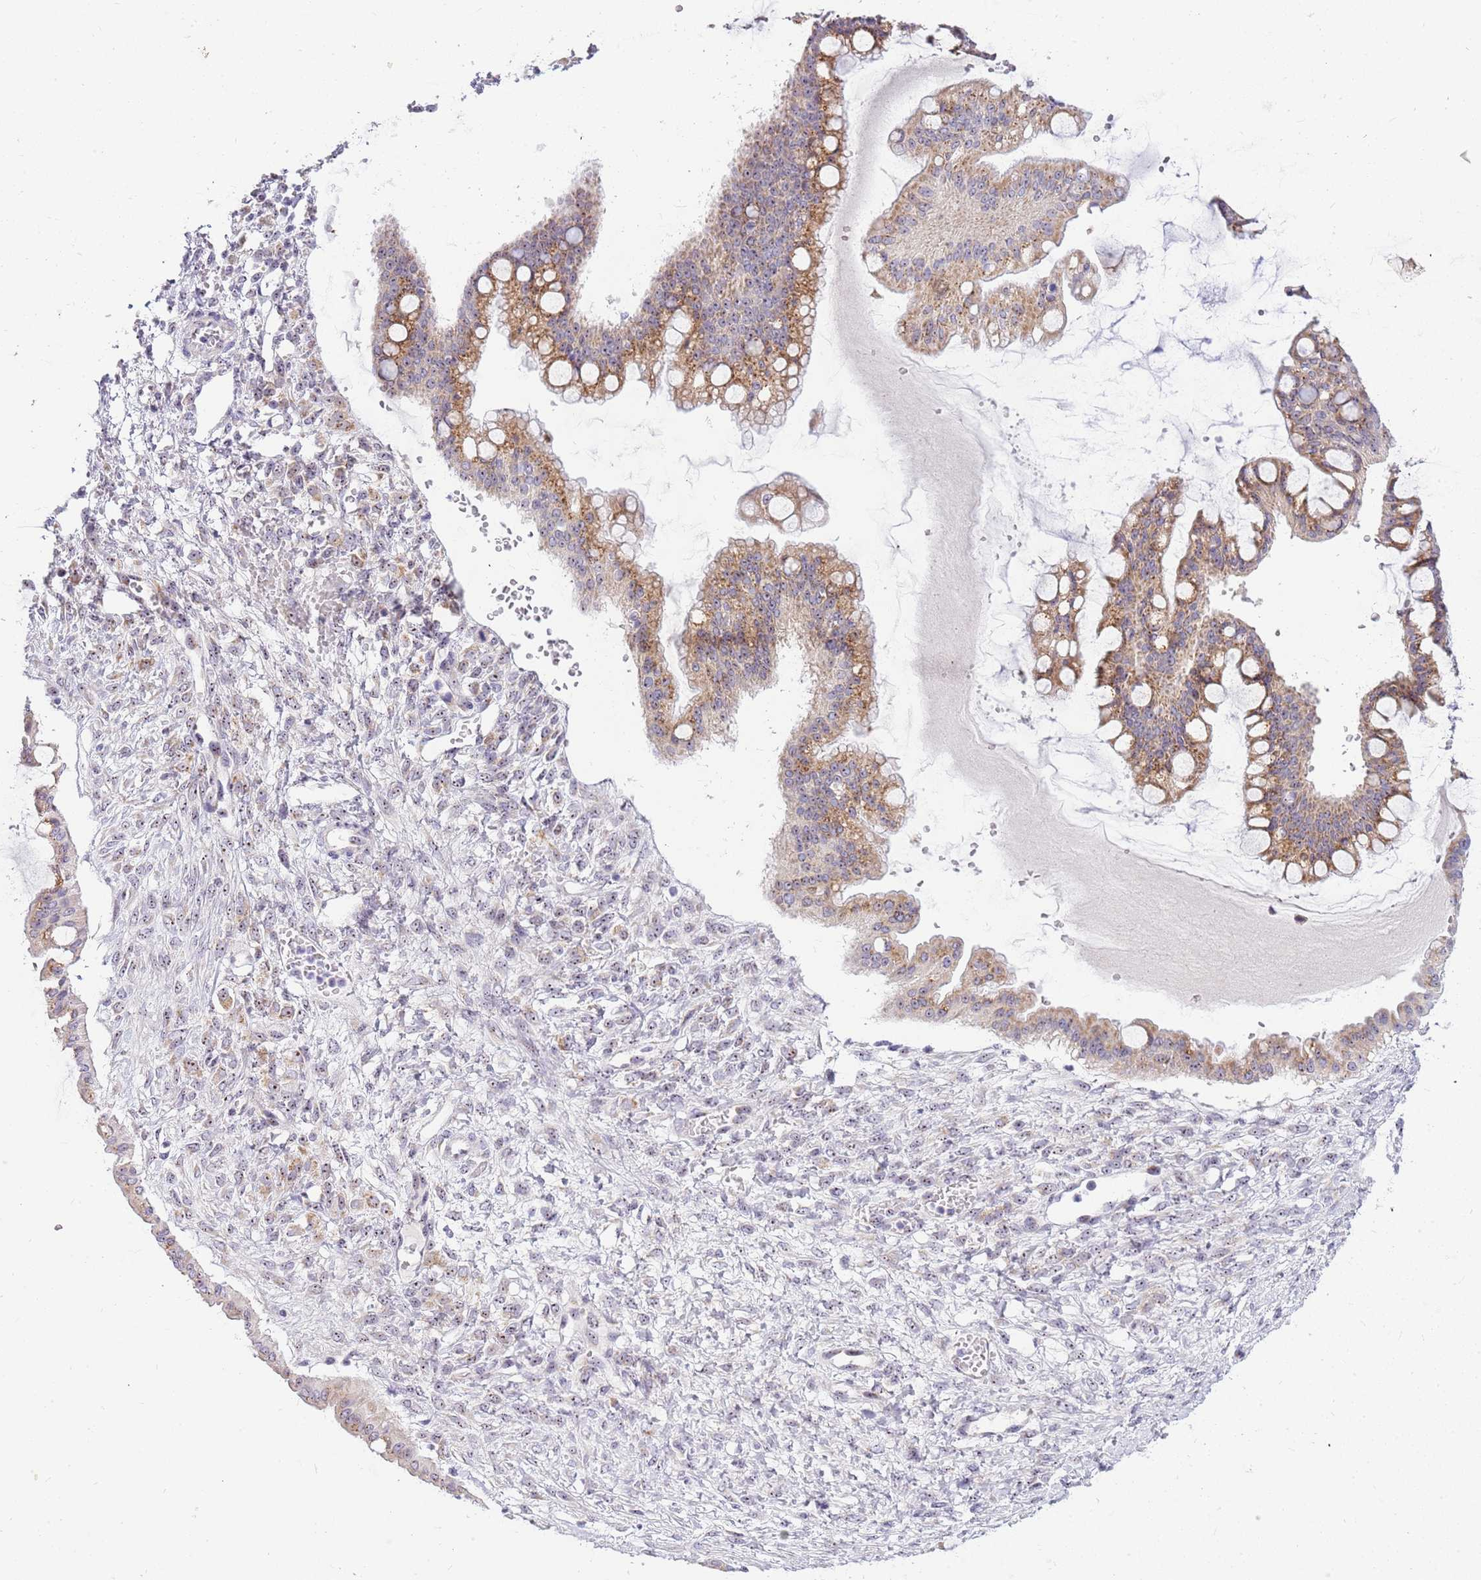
{"staining": {"intensity": "moderate", "quantity": ">75%", "location": "cytoplasmic/membranous"}, "tissue": "ovarian cancer", "cell_type": "Tumor cells", "image_type": "cancer", "snomed": [{"axis": "morphology", "description": "Cystadenocarcinoma, mucinous, NOS"}, {"axis": "topography", "description": "Ovary"}], "caption": "Immunohistochemistry (IHC) staining of ovarian cancer (mucinous cystadenocarcinoma), which shows medium levels of moderate cytoplasmic/membranous expression in about >75% of tumor cells indicating moderate cytoplasmic/membranous protein expression. The staining was performed using DAB (brown) for protein detection and nuclei were counterstained in hematoxylin (blue).", "gene": "DNAJA3", "patient": {"sex": "female", "age": 73}}